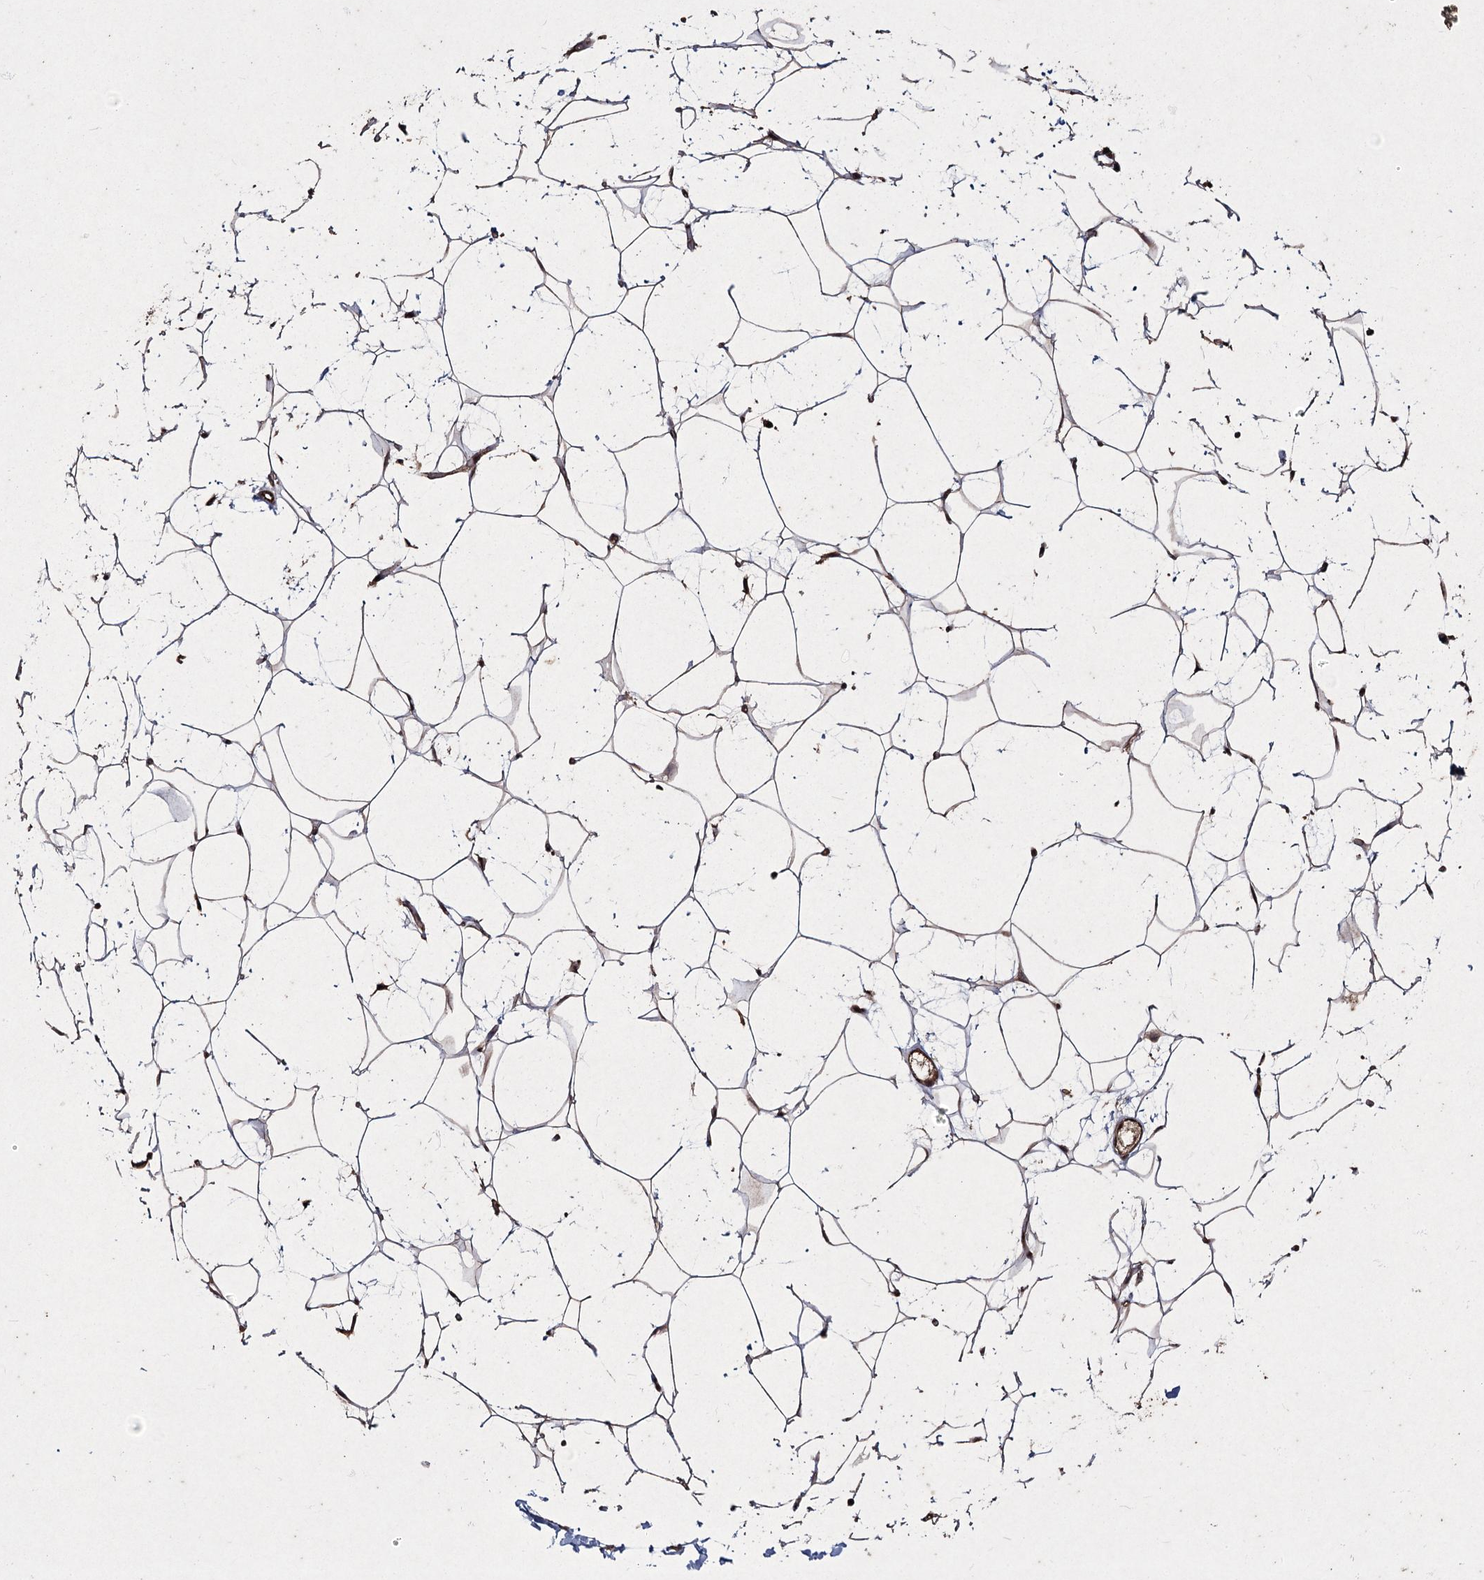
{"staining": {"intensity": "moderate", "quantity": ">75%", "location": "cytoplasmic/membranous"}, "tissue": "adipose tissue", "cell_type": "Adipocytes", "image_type": "normal", "snomed": [{"axis": "morphology", "description": "Normal tissue, NOS"}, {"axis": "topography", "description": "Breast"}], "caption": "Adipose tissue was stained to show a protein in brown. There is medium levels of moderate cytoplasmic/membranous staining in about >75% of adipocytes. The staining was performed using DAB (3,3'-diaminobenzidine), with brown indicating positive protein expression. Nuclei are stained blue with hematoxylin.", "gene": "PRC1", "patient": {"sex": "female", "age": 26}}